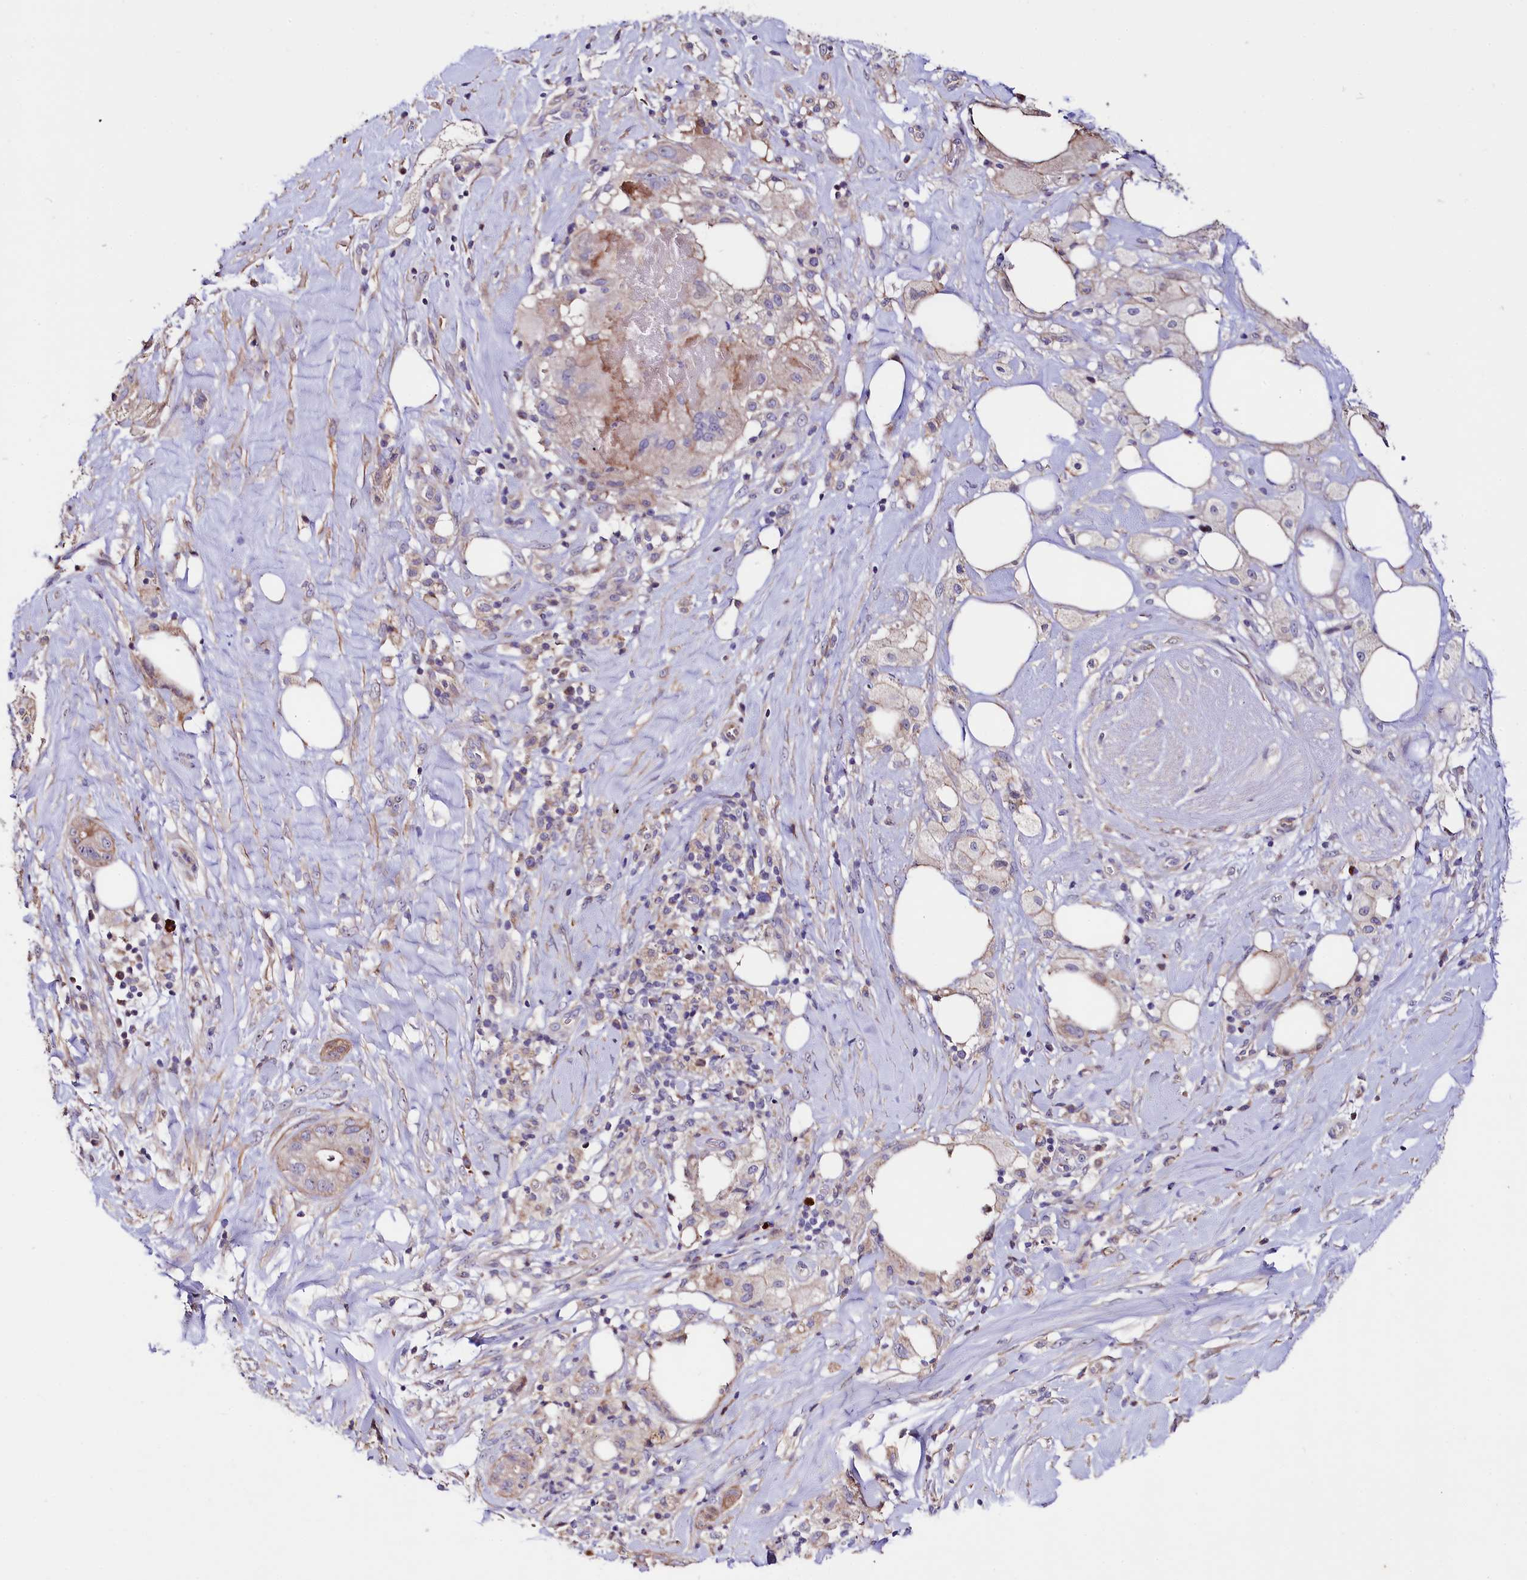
{"staining": {"intensity": "moderate", "quantity": ">75%", "location": "cytoplasmic/membranous"}, "tissue": "pancreatic cancer", "cell_type": "Tumor cells", "image_type": "cancer", "snomed": [{"axis": "morphology", "description": "Adenocarcinoma, NOS"}, {"axis": "topography", "description": "Pancreas"}], "caption": "Immunohistochemistry (IHC) (DAB (3,3'-diaminobenzidine)) staining of human adenocarcinoma (pancreatic) demonstrates moderate cytoplasmic/membranous protein staining in about >75% of tumor cells.", "gene": "RPUSD3", "patient": {"sex": "male", "age": 58}}